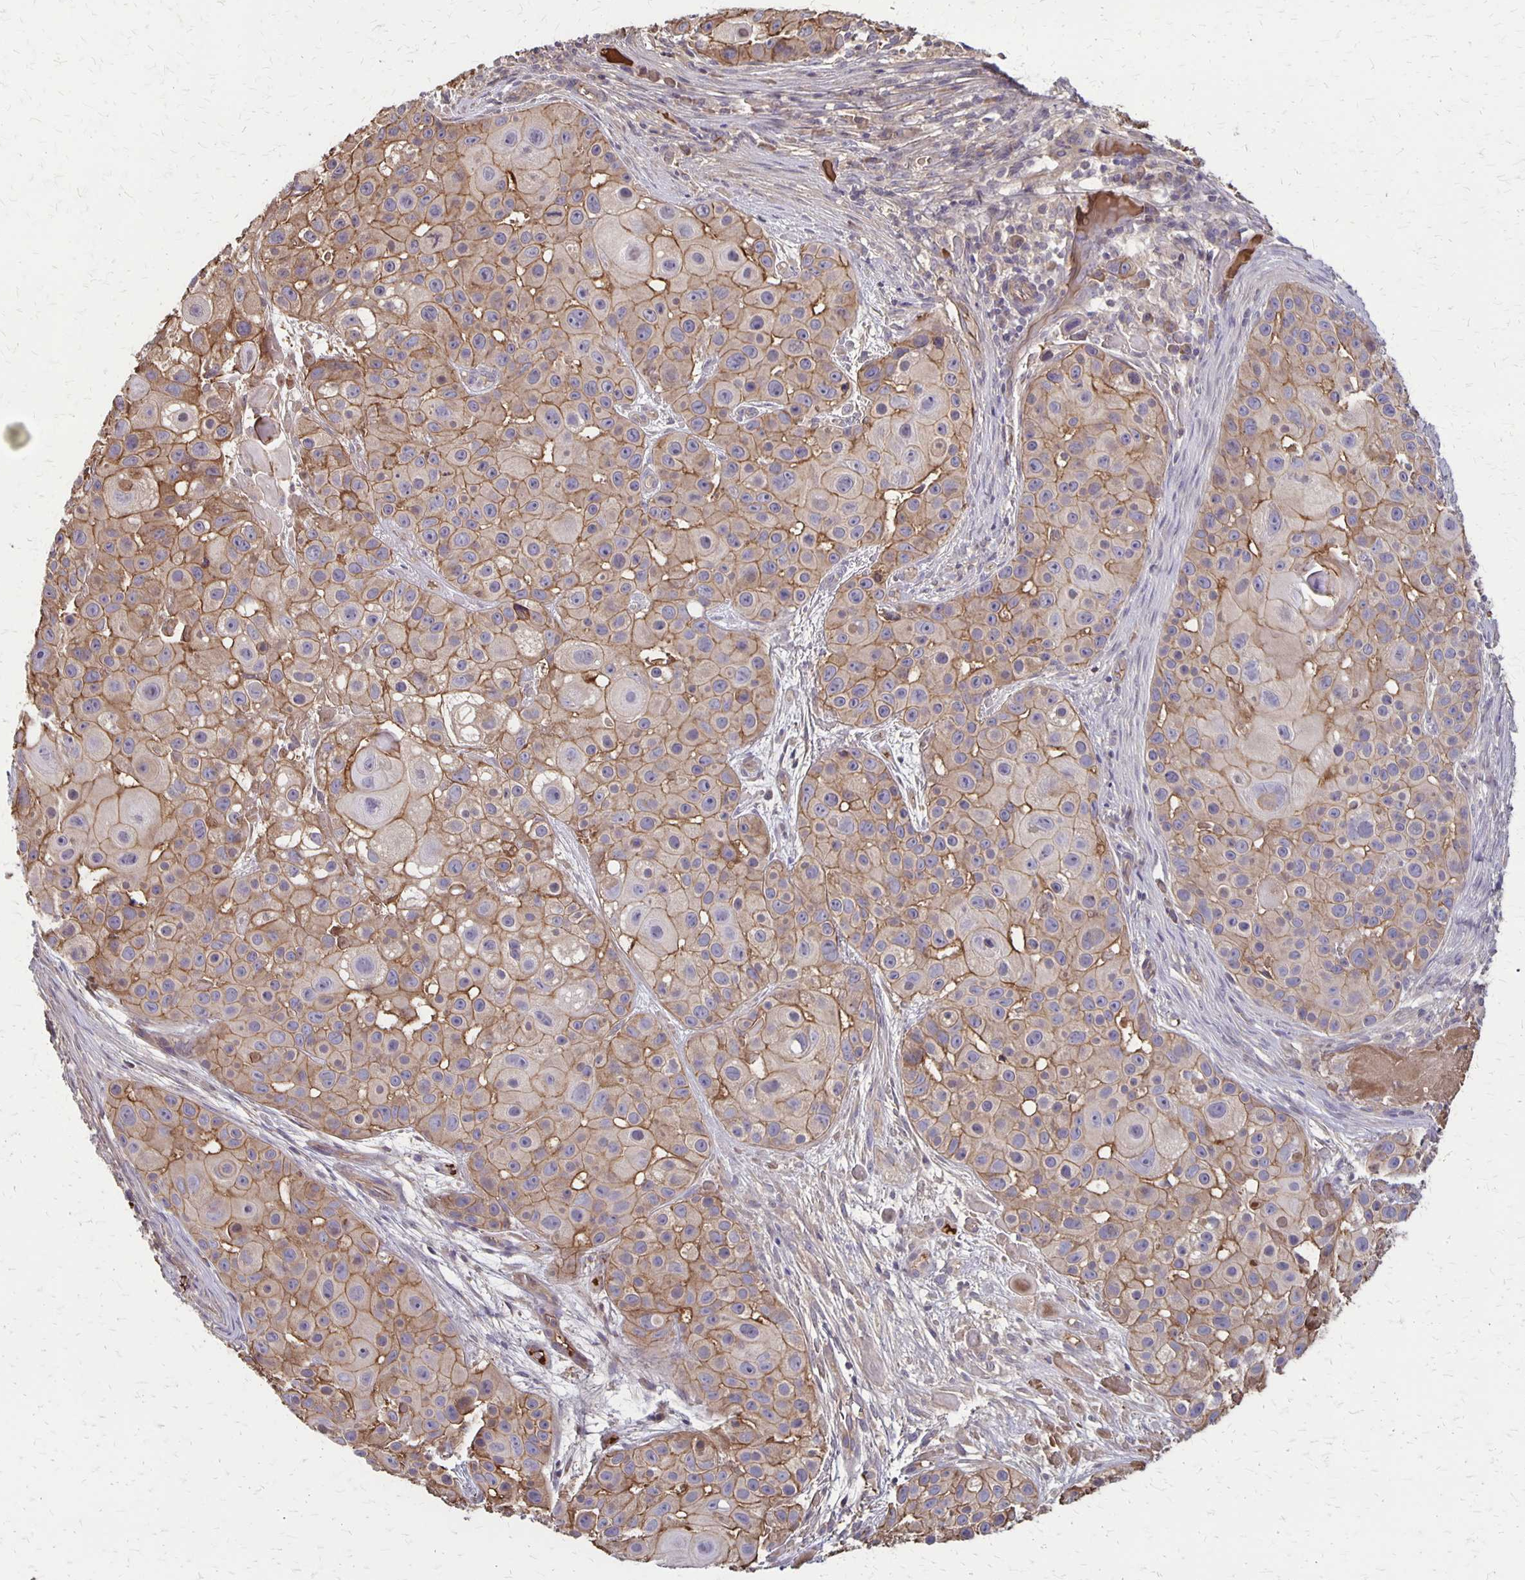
{"staining": {"intensity": "moderate", "quantity": ">75%", "location": "cytoplasmic/membranous"}, "tissue": "skin cancer", "cell_type": "Tumor cells", "image_type": "cancer", "snomed": [{"axis": "morphology", "description": "Squamous cell carcinoma, NOS"}, {"axis": "topography", "description": "Skin"}], "caption": "A micrograph showing moderate cytoplasmic/membranous positivity in about >75% of tumor cells in squamous cell carcinoma (skin), as visualized by brown immunohistochemical staining.", "gene": "PROM2", "patient": {"sex": "male", "age": 92}}